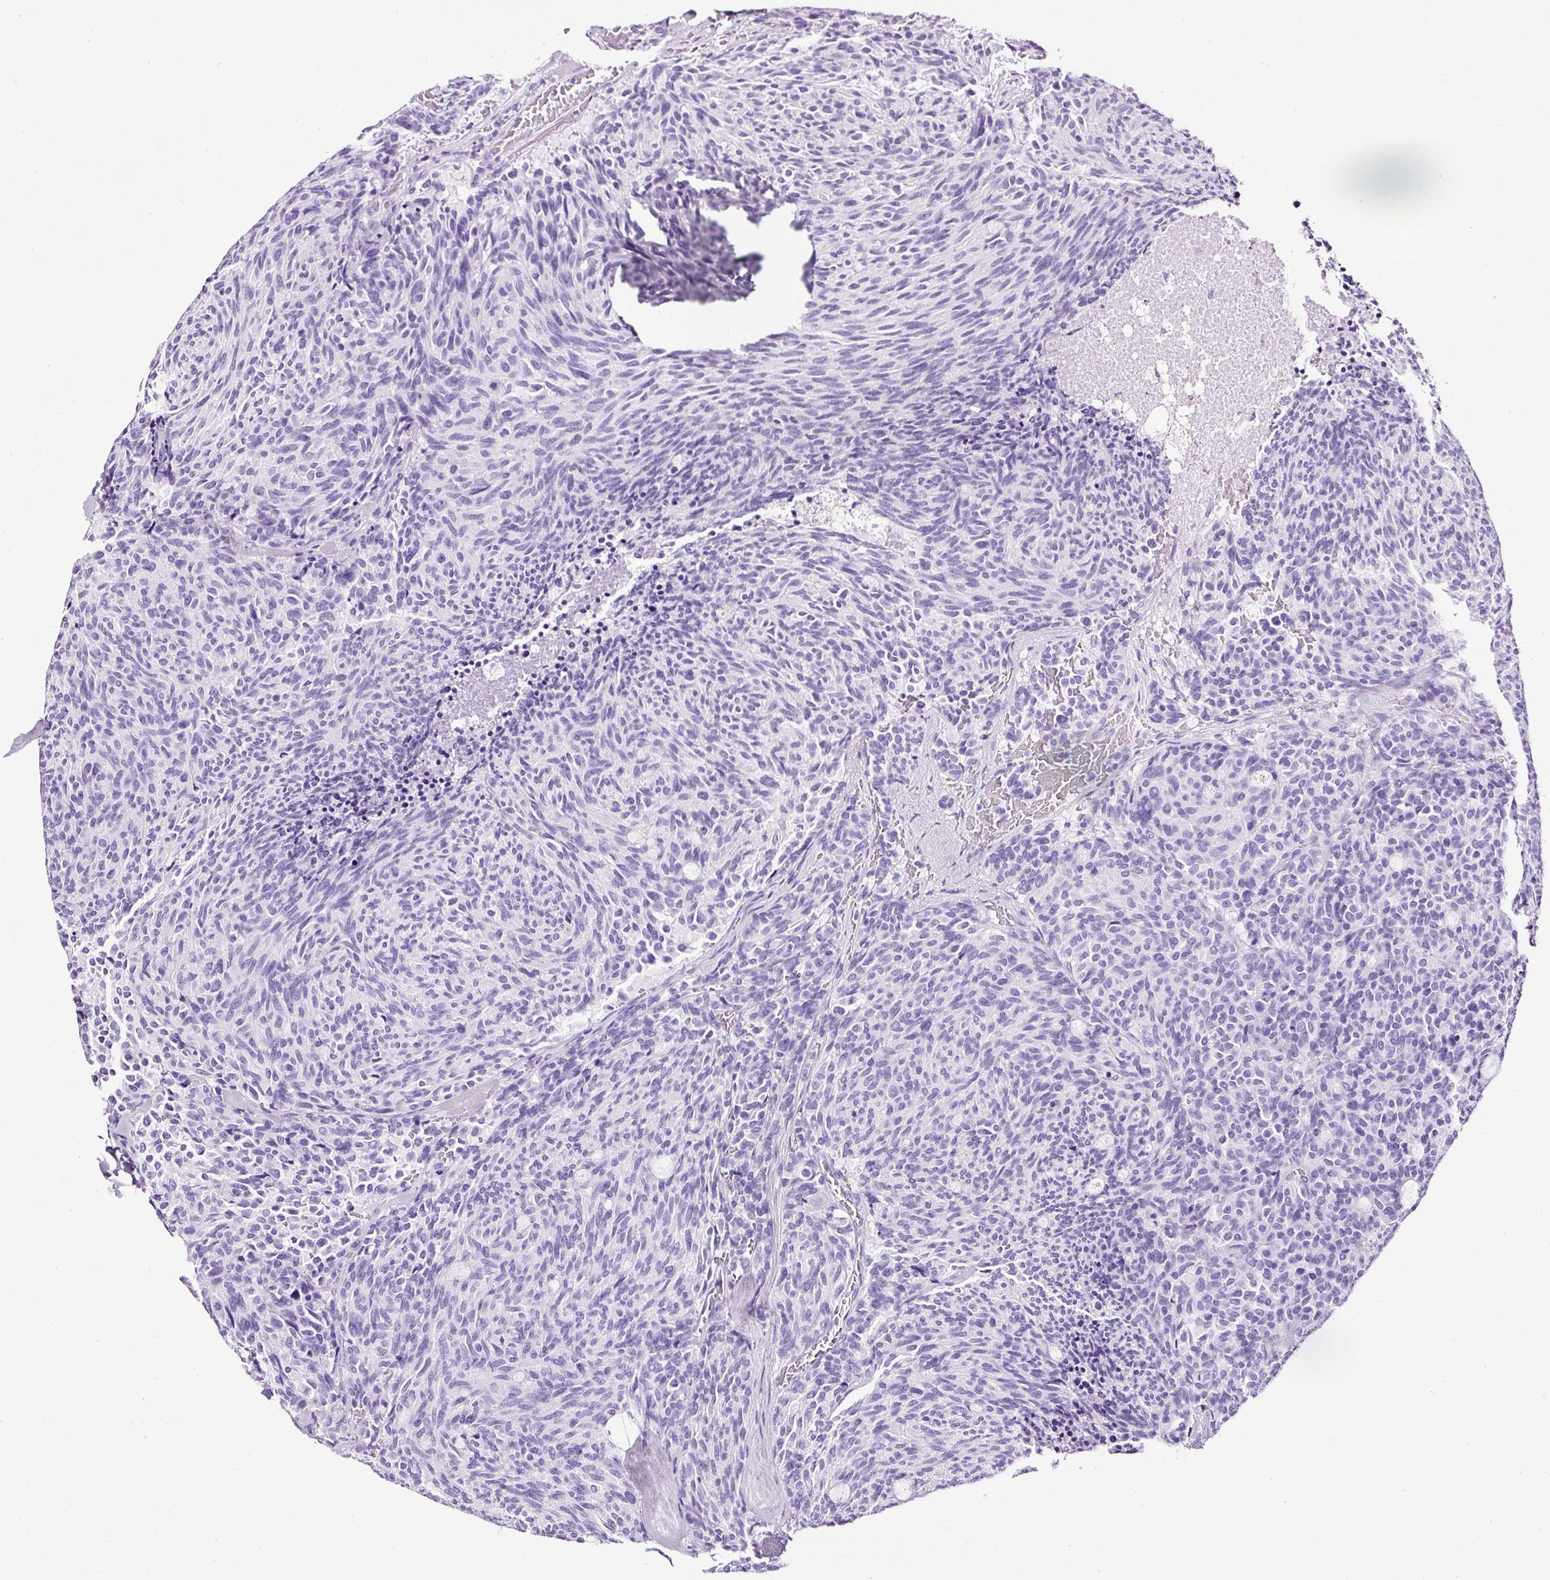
{"staining": {"intensity": "negative", "quantity": "none", "location": "none"}, "tissue": "carcinoid", "cell_type": "Tumor cells", "image_type": "cancer", "snomed": [{"axis": "morphology", "description": "Carcinoid, malignant, NOS"}, {"axis": "topography", "description": "Pancreas"}], "caption": "Carcinoid was stained to show a protein in brown. There is no significant expression in tumor cells. (Brightfield microscopy of DAB (3,3'-diaminobenzidine) immunohistochemistry at high magnification).", "gene": "NTS", "patient": {"sex": "female", "age": 54}}